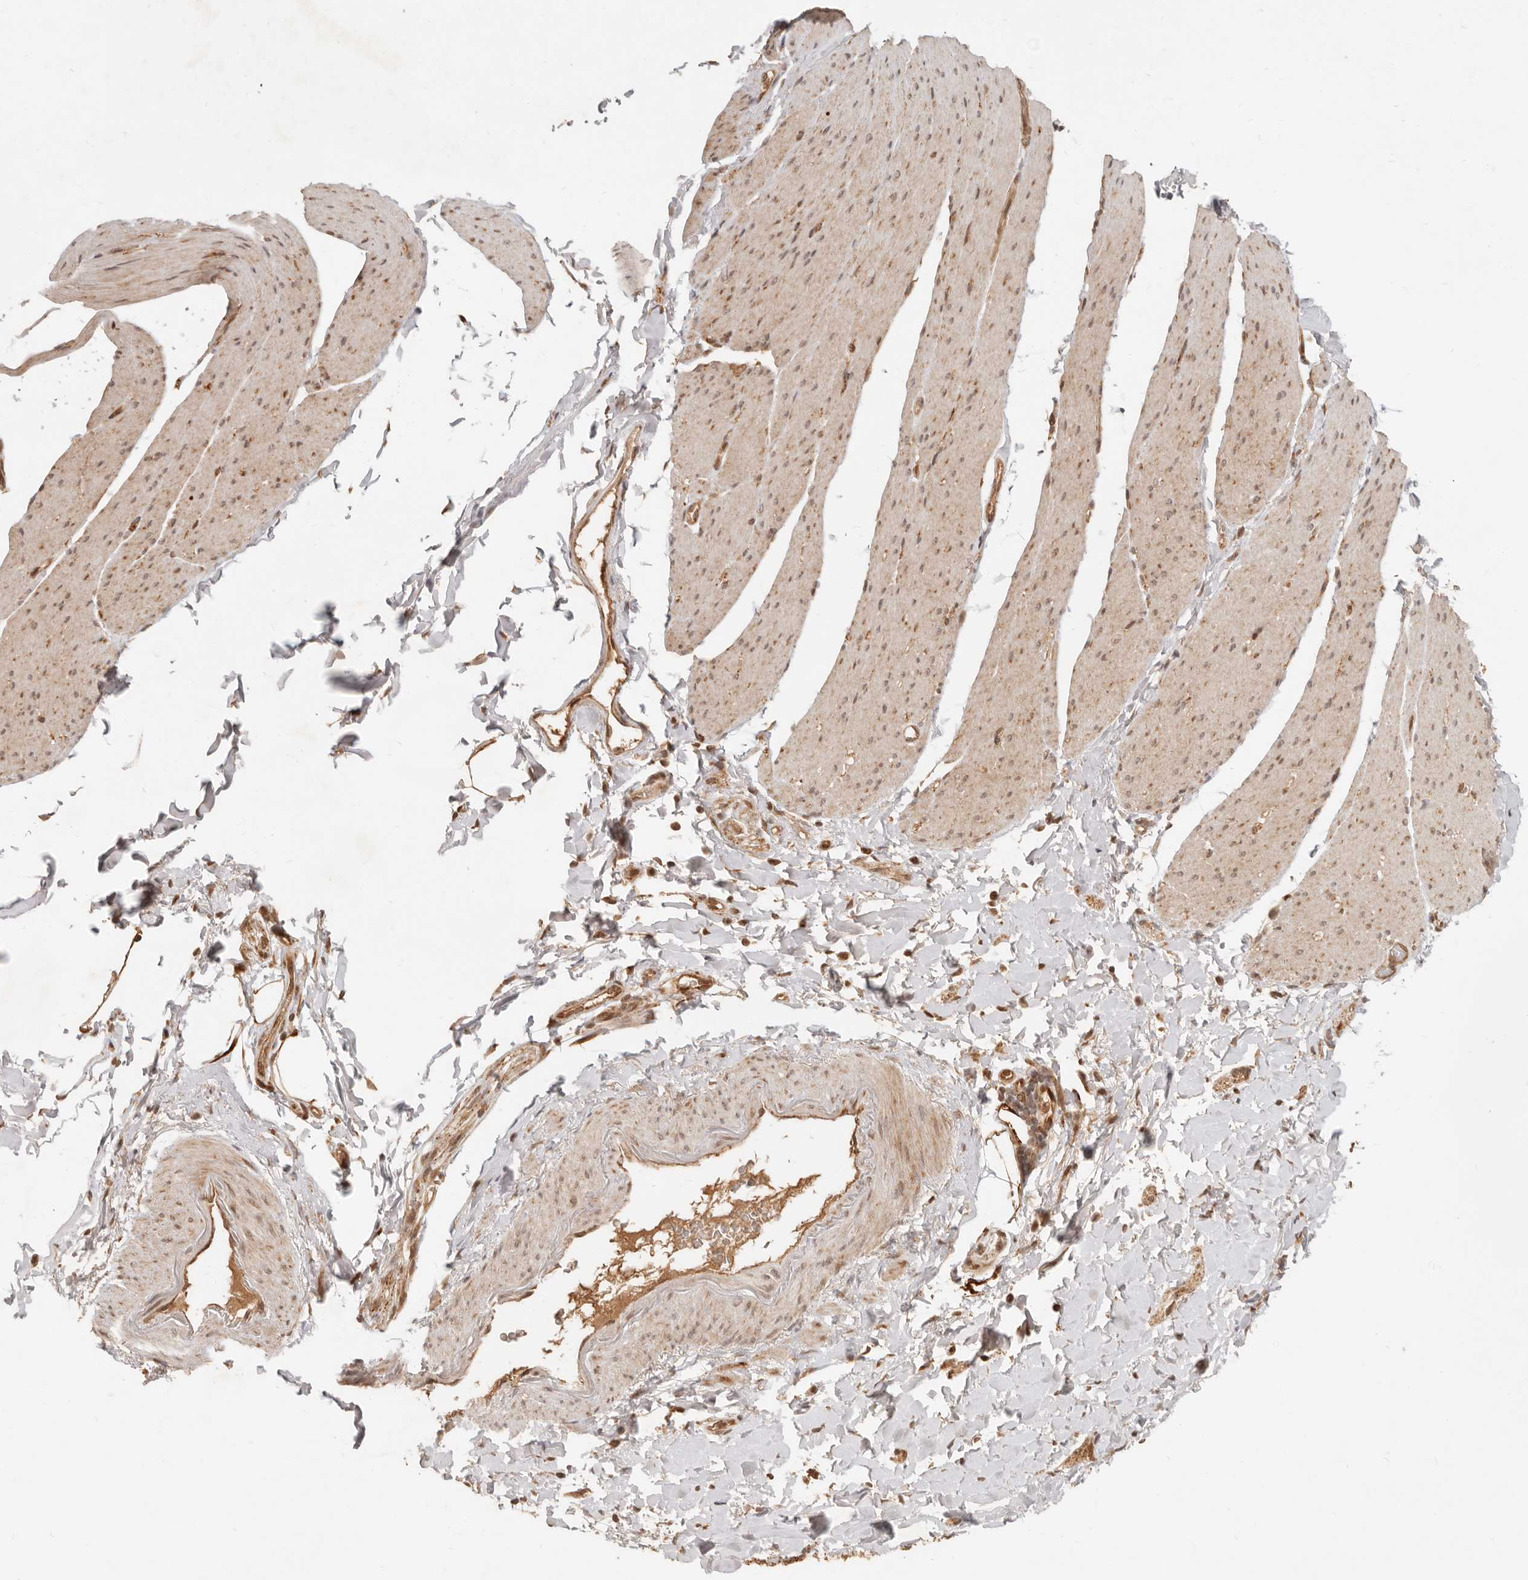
{"staining": {"intensity": "weak", "quantity": "25%-75%", "location": "nuclear"}, "tissue": "smooth muscle", "cell_type": "Smooth muscle cells", "image_type": "normal", "snomed": [{"axis": "morphology", "description": "Normal tissue, NOS"}, {"axis": "topography", "description": "Smooth muscle"}, {"axis": "topography", "description": "Small intestine"}], "caption": "Immunohistochemistry (DAB) staining of benign smooth muscle reveals weak nuclear protein staining in about 25%-75% of smooth muscle cells. (IHC, brightfield microscopy, high magnification).", "gene": "BAALC", "patient": {"sex": "female", "age": 84}}